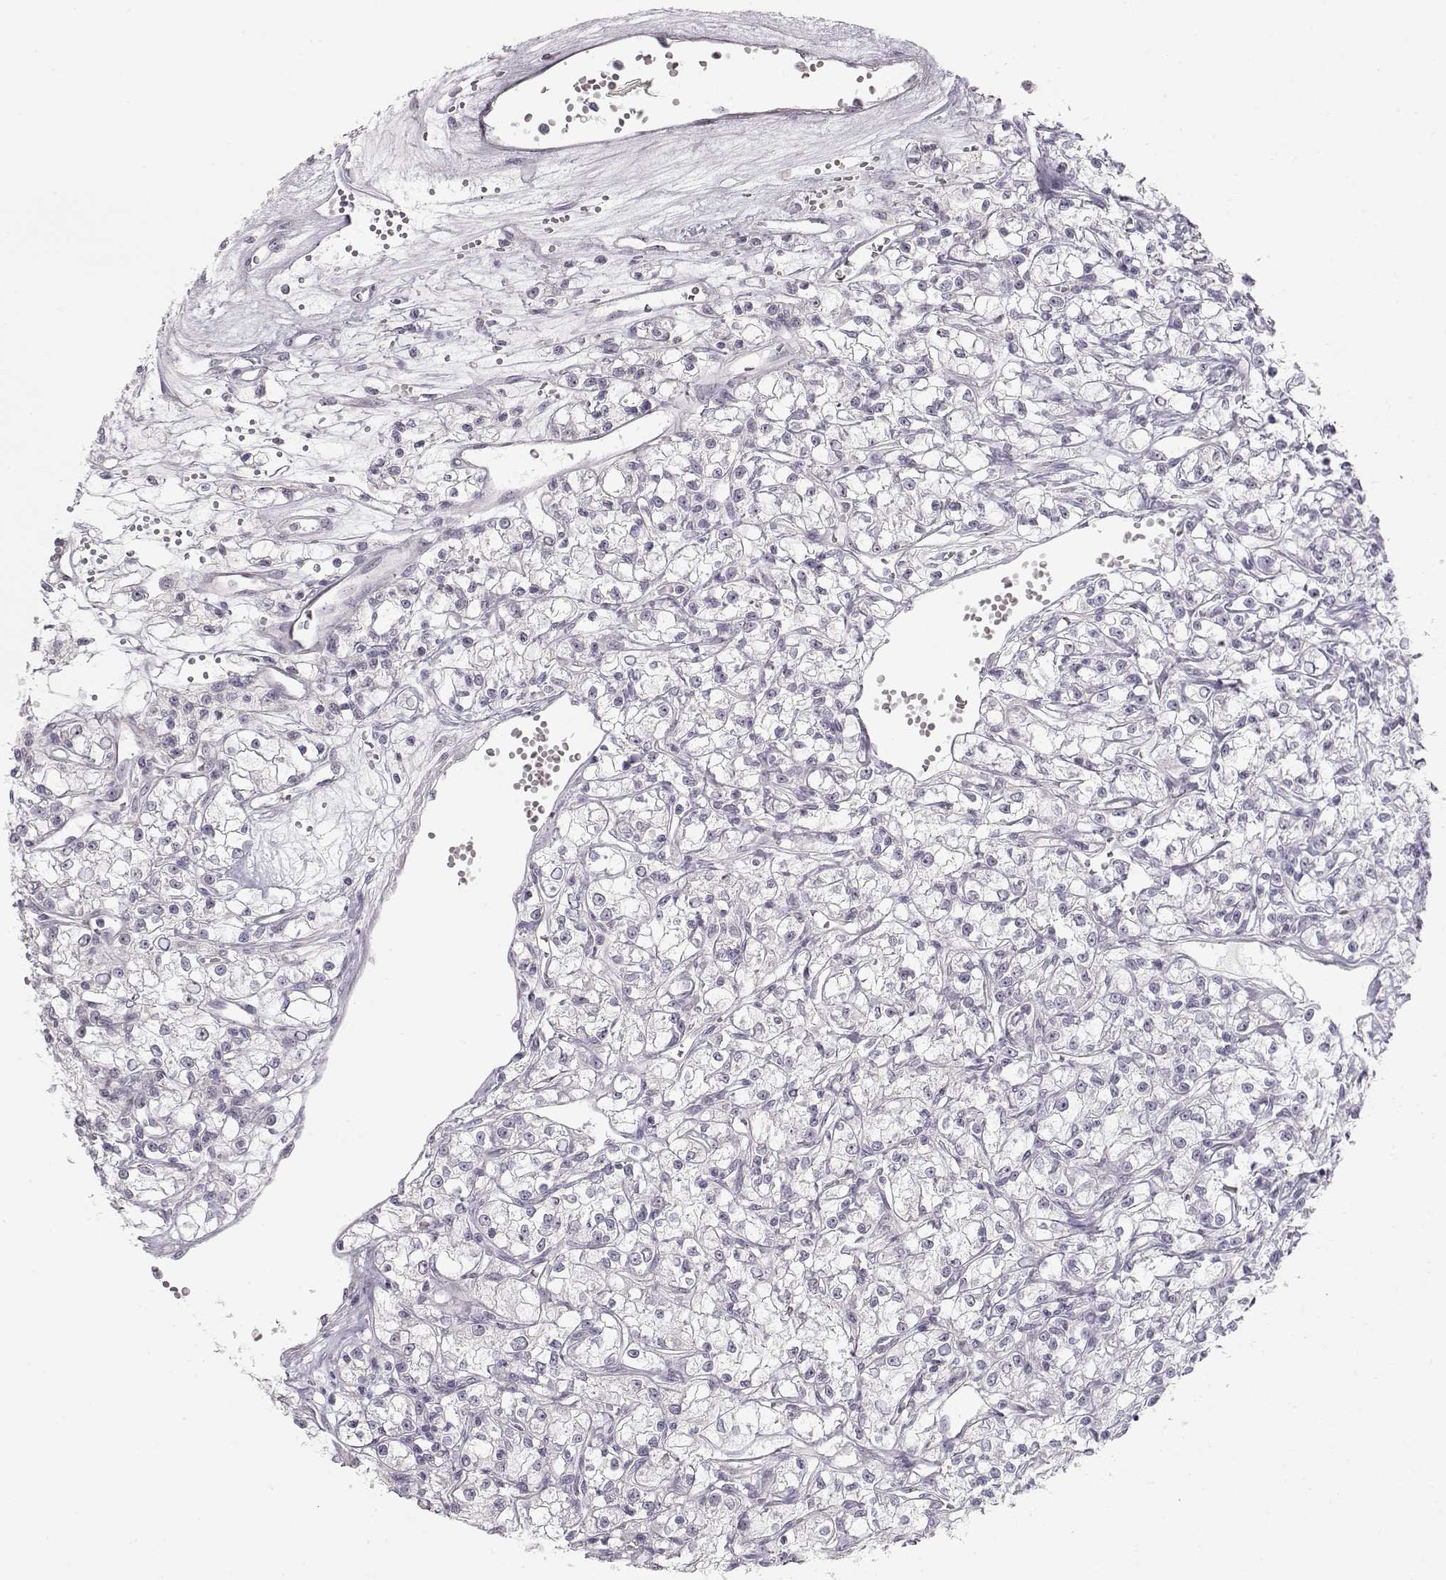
{"staining": {"intensity": "negative", "quantity": "none", "location": "none"}, "tissue": "renal cancer", "cell_type": "Tumor cells", "image_type": "cancer", "snomed": [{"axis": "morphology", "description": "Adenocarcinoma, NOS"}, {"axis": "topography", "description": "Kidney"}], "caption": "Immunohistochemistry histopathology image of neoplastic tissue: human adenocarcinoma (renal) stained with DAB demonstrates no significant protein positivity in tumor cells.", "gene": "FAM205A", "patient": {"sex": "female", "age": 59}}